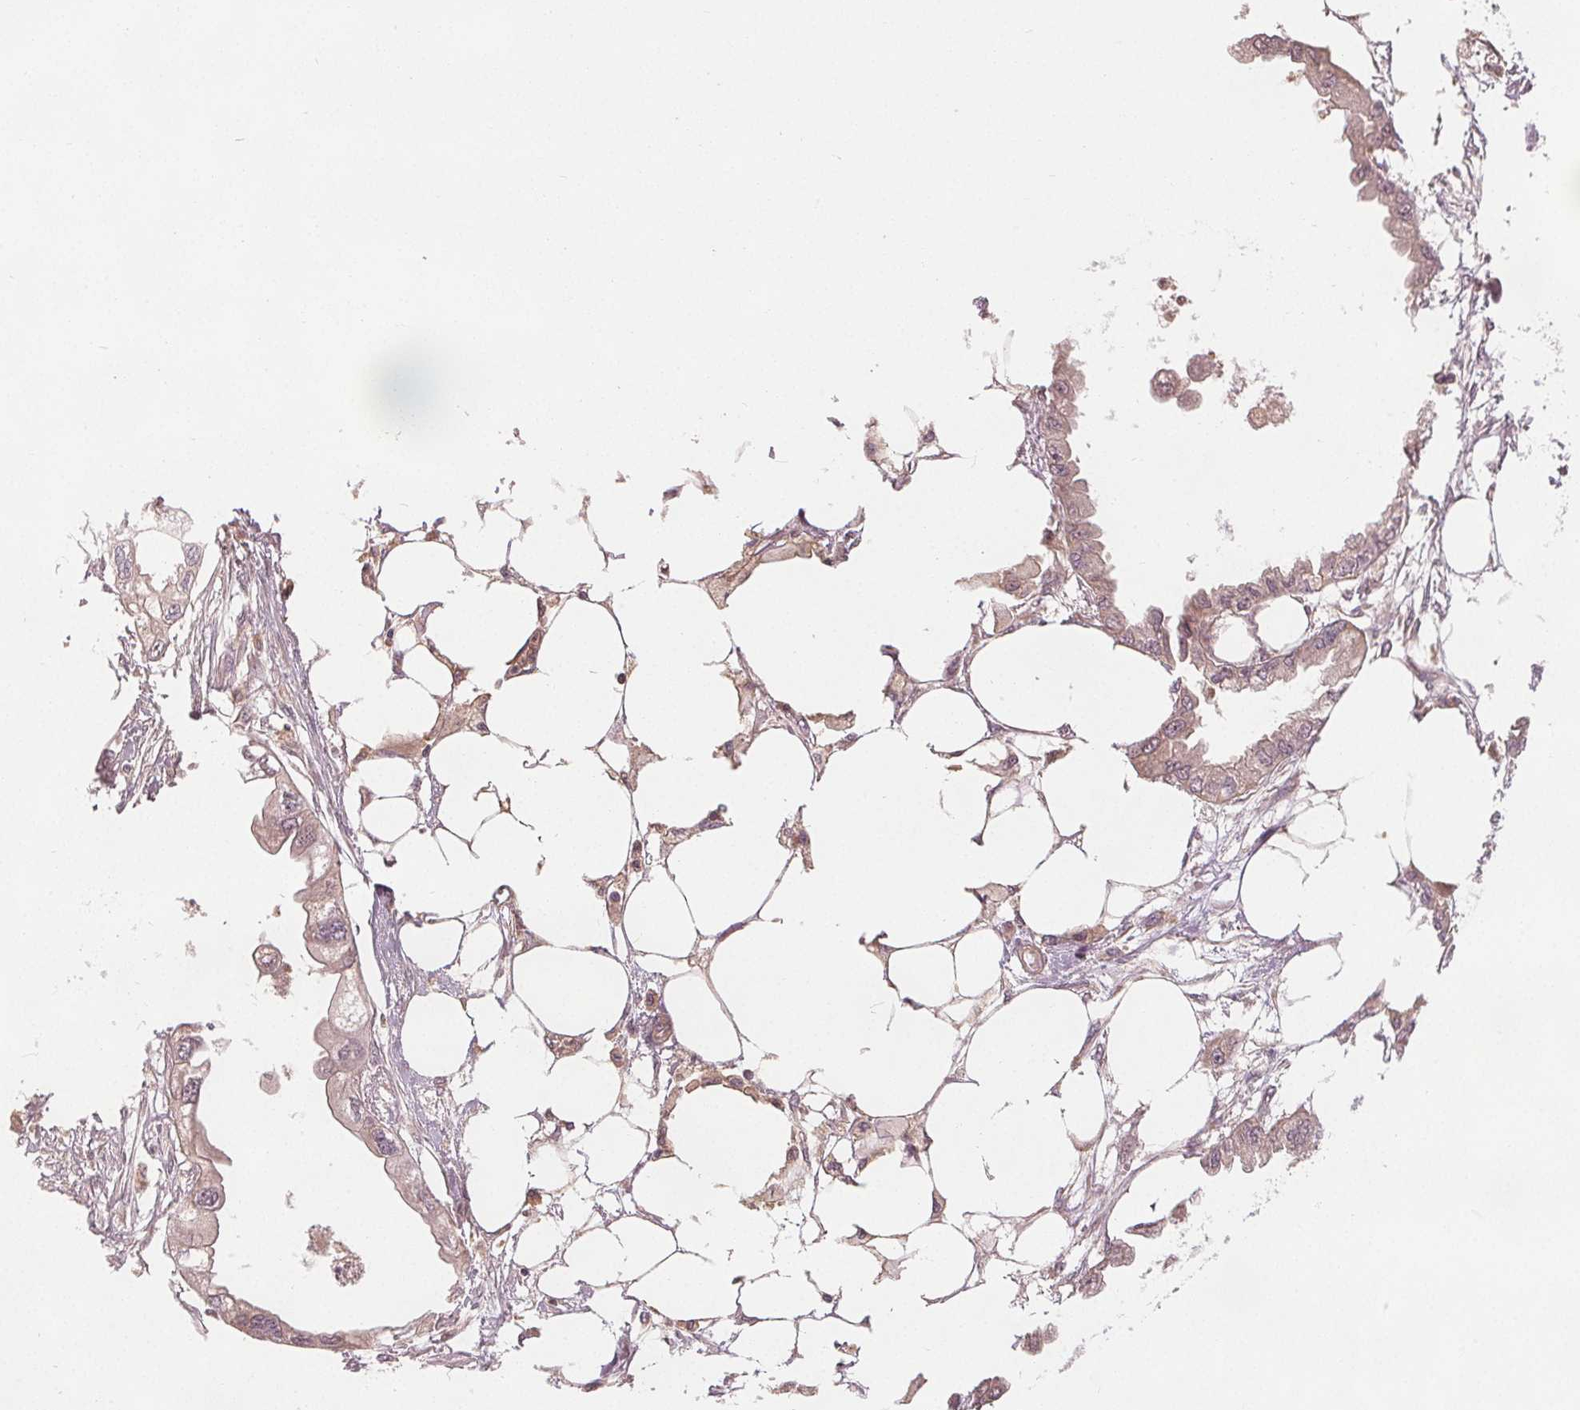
{"staining": {"intensity": "weak", "quantity": "25%-75%", "location": "cytoplasmic/membranous"}, "tissue": "endometrial cancer", "cell_type": "Tumor cells", "image_type": "cancer", "snomed": [{"axis": "morphology", "description": "Adenocarcinoma, NOS"}, {"axis": "morphology", "description": "Adenocarcinoma, metastatic, NOS"}, {"axis": "topography", "description": "Adipose tissue"}, {"axis": "topography", "description": "Endometrium"}], "caption": "The micrograph reveals immunohistochemical staining of endometrial cancer. There is weak cytoplasmic/membranous expression is present in about 25%-75% of tumor cells. (DAB (3,3'-diaminobenzidine) = brown stain, brightfield microscopy at high magnification).", "gene": "GNB2", "patient": {"sex": "female", "age": 67}}